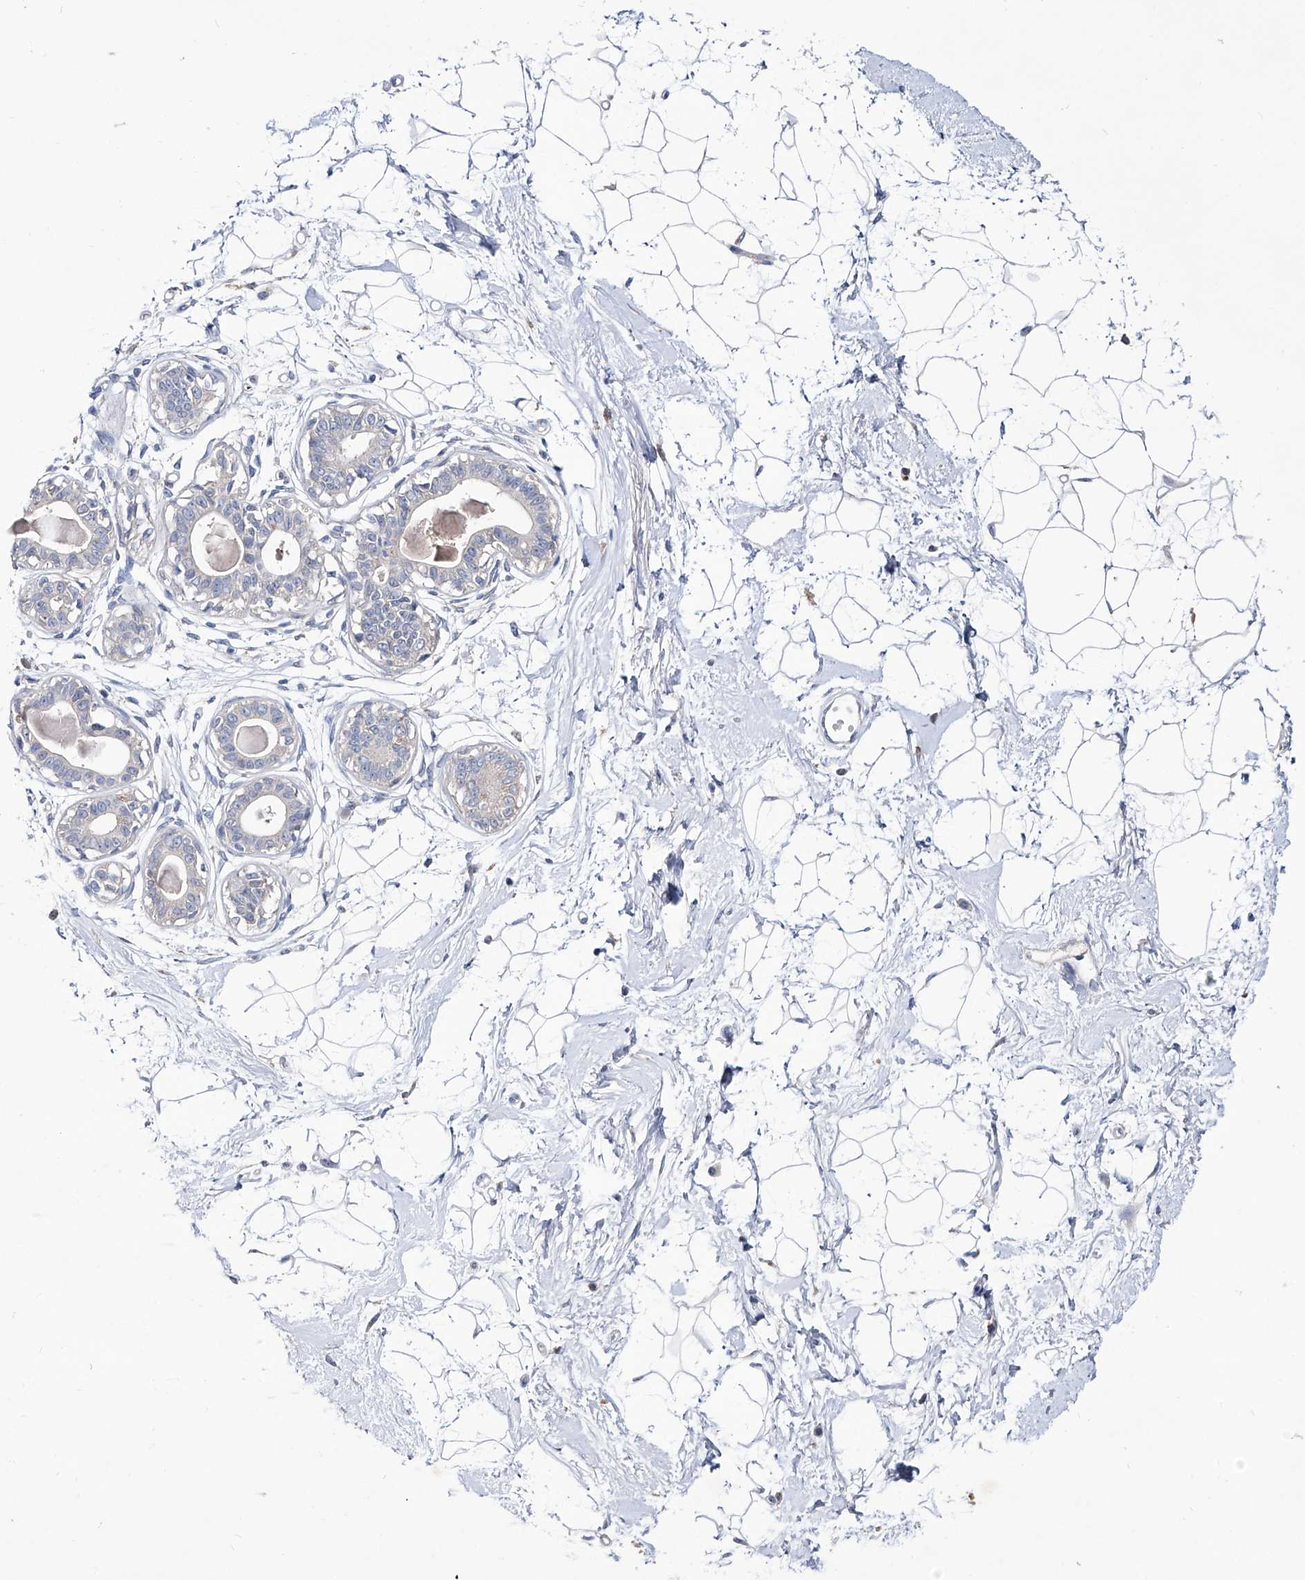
{"staining": {"intensity": "negative", "quantity": "none", "location": "none"}, "tissue": "breast", "cell_type": "Adipocytes", "image_type": "normal", "snomed": [{"axis": "morphology", "description": "Normal tissue, NOS"}, {"axis": "topography", "description": "Breast"}], "caption": "An image of breast stained for a protein displays no brown staining in adipocytes. Brightfield microscopy of IHC stained with DAB (3,3'-diaminobenzidine) (brown) and hematoxylin (blue), captured at high magnification.", "gene": "KLHL17", "patient": {"sex": "female", "age": 45}}